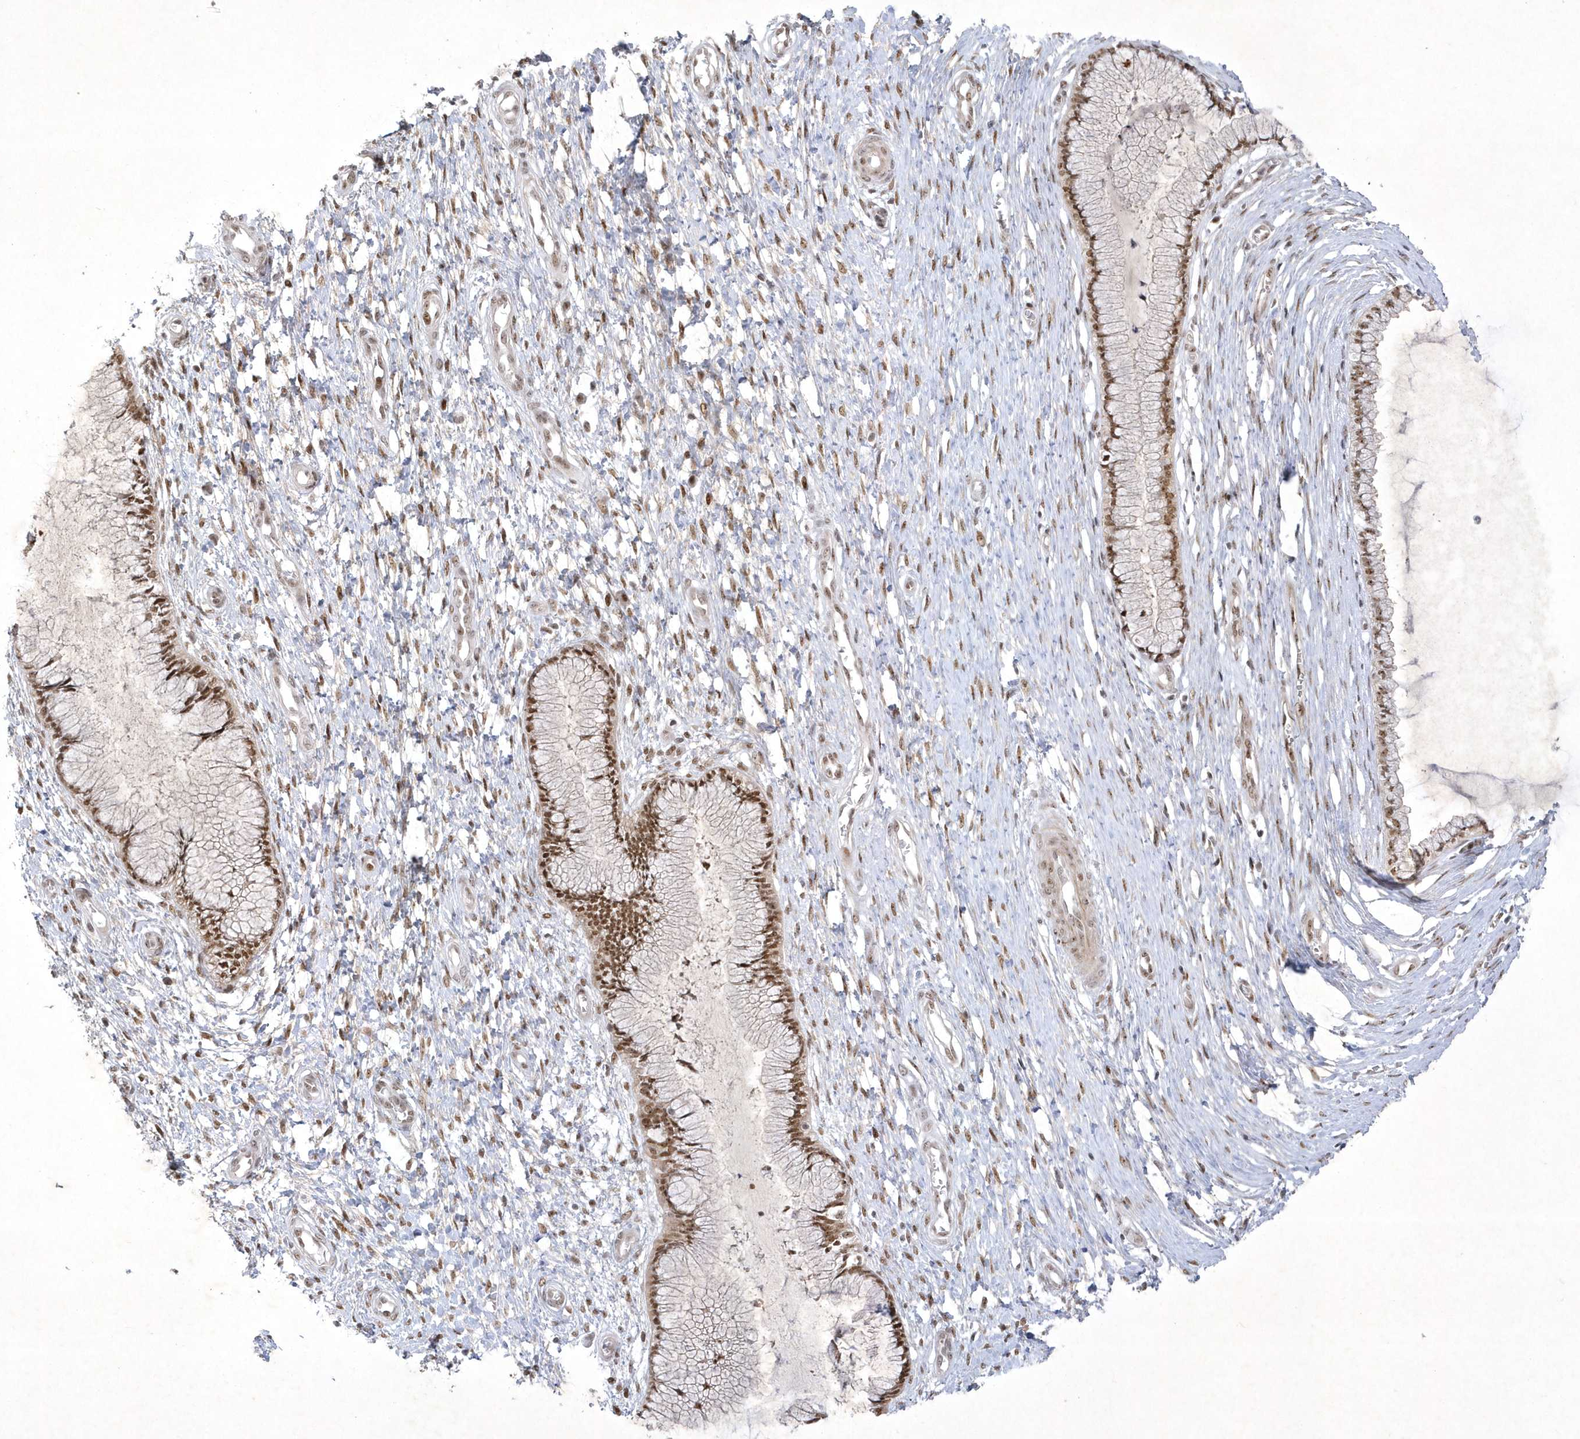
{"staining": {"intensity": "moderate", "quantity": ">75%", "location": "cytoplasmic/membranous"}, "tissue": "cervix", "cell_type": "Glandular cells", "image_type": "normal", "snomed": [{"axis": "morphology", "description": "Normal tissue, NOS"}, {"axis": "topography", "description": "Cervix"}], "caption": "The image reveals a brown stain indicating the presence of a protein in the cytoplasmic/membranous of glandular cells in cervix.", "gene": "NPM3", "patient": {"sex": "female", "age": 55}}